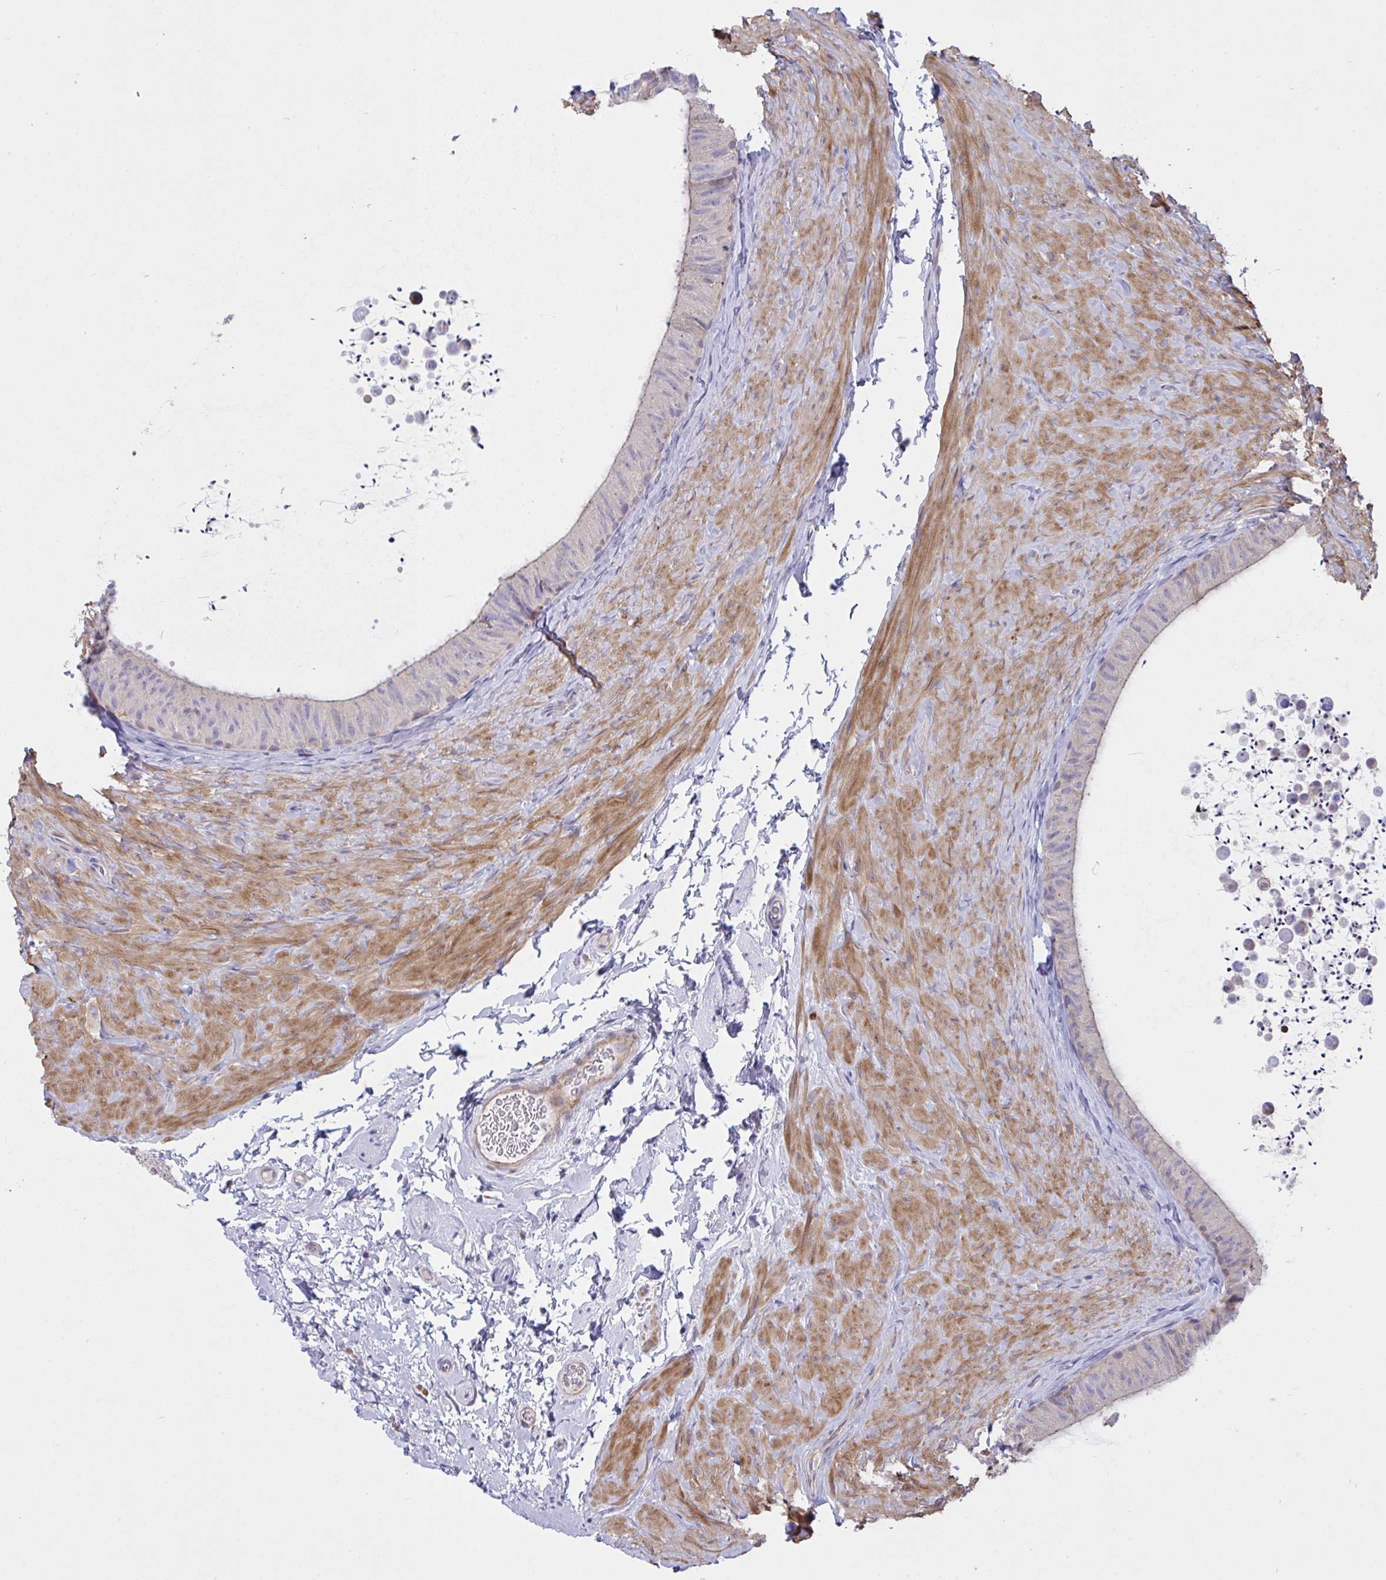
{"staining": {"intensity": "weak", "quantity": "25%-75%", "location": "cytoplasmic/membranous"}, "tissue": "epididymis", "cell_type": "Glandular cells", "image_type": "normal", "snomed": [{"axis": "morphology", "description": "Normal tissue, NOS"}, {"axis": "topography", "description": "Epididymis, spermatic cord, NOS"}, {"axis": "topography", "description": "Epididymis"}], "caption": "Immunohistochemical staining of benign human epididymis shows low levels of weak cytoplasmic/membranous staining in approximately 25%-75% of glandular cells. (IHC, brightfield microscopy, high magnification).", "gene": "PPIH", "patient": {"sex": "male", "age": 31}}